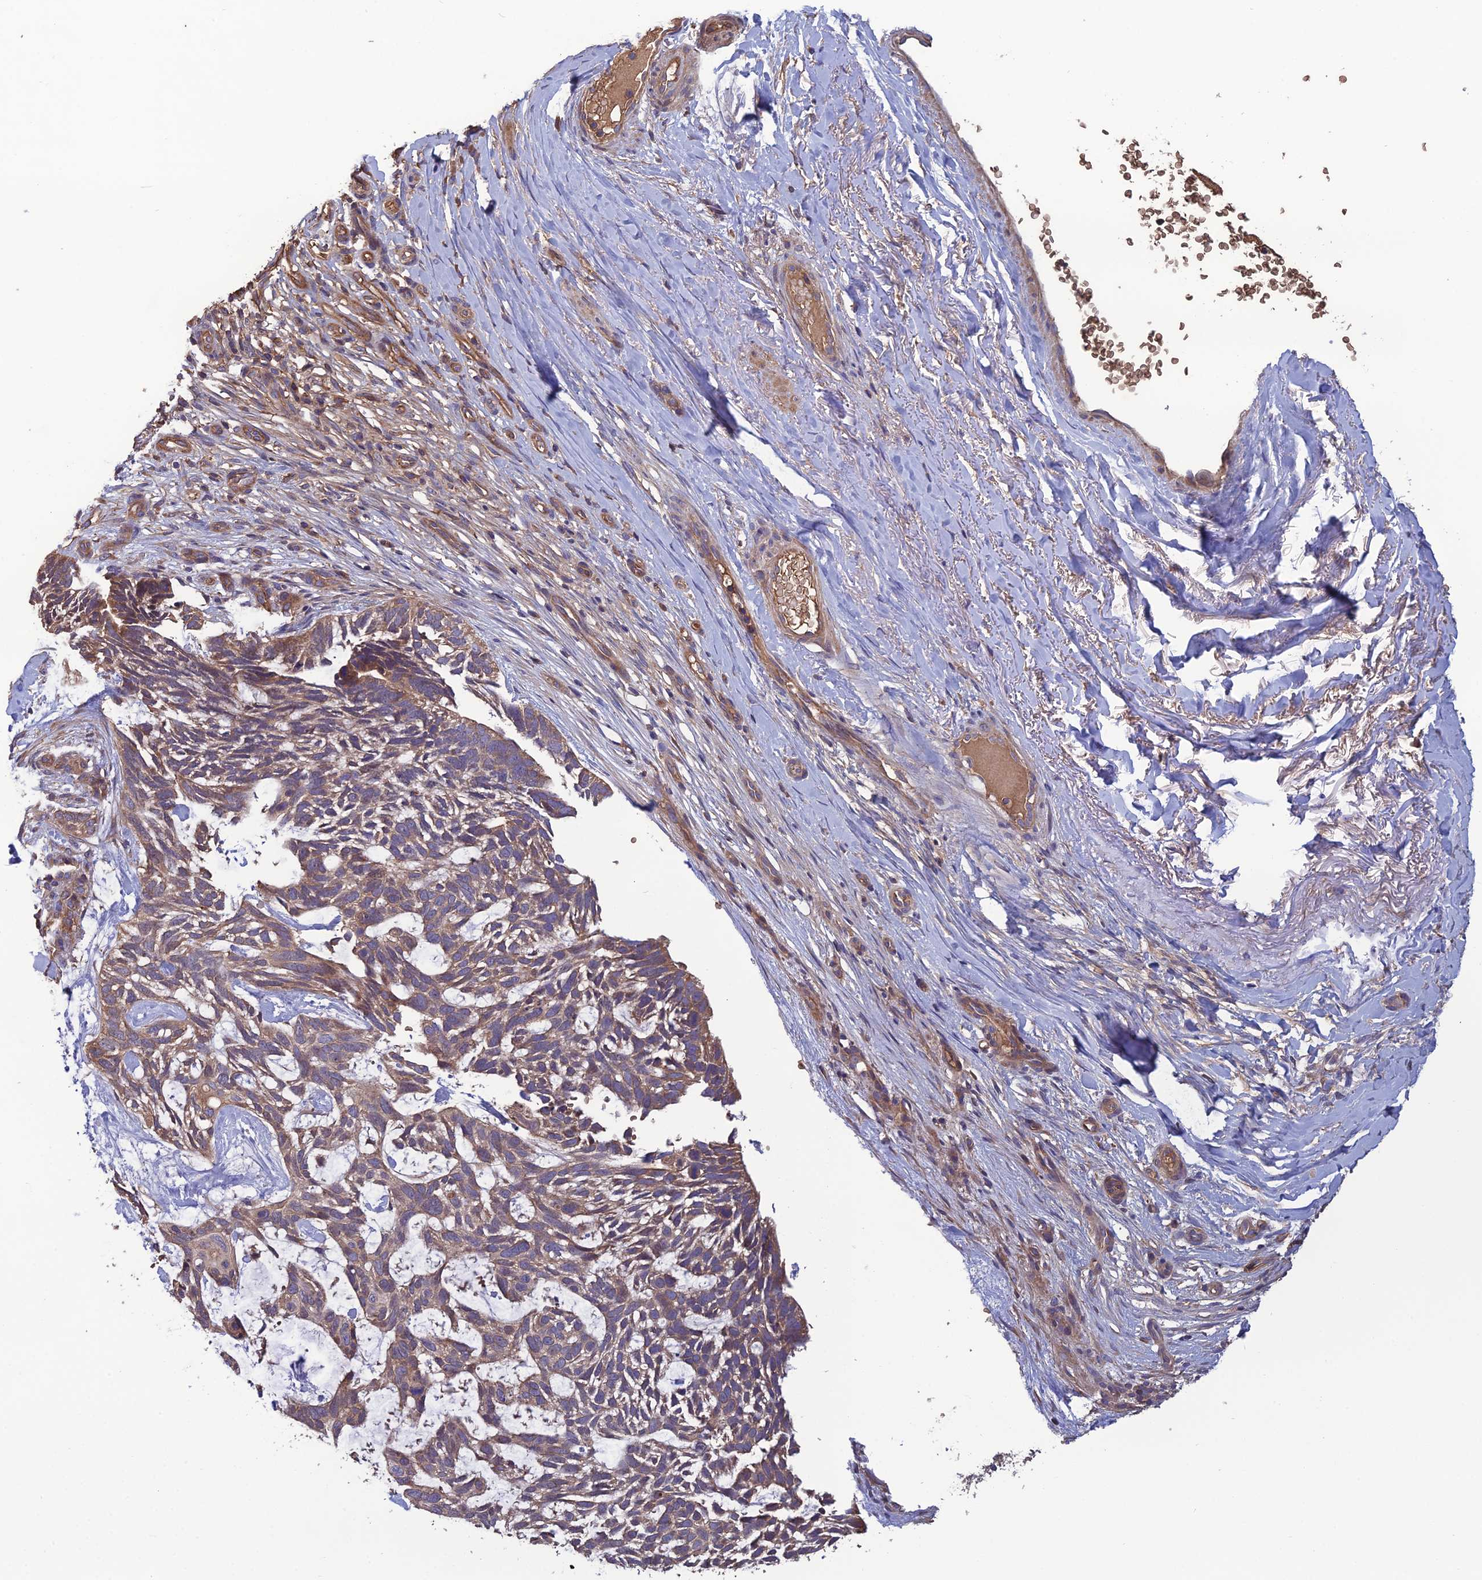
{"staining": {"intensity": "weak", "quantity": "25%-75%", "location": "cytoplasmic/membranous"}, "tissue": "skin cancer", "cell_type": "Tumor cells", "image_type": "cancer", "snomed": [{"axis": "morphology", "description": "Basal cell carcinoma"}, {"axis": "topography", "description": "Skin"}], "caption": "An image of human skin cancer stained for a protein reveals weak cytoplasmic/membranous brown staining in tumor cells. Using DAB (3,3'-diaminobenzidine) (brown) and hematoxylin (blue) stains, captured at high magnification using brightfield microscopy.", "gene": "GALR2", "patient": {"sex": "male", "age": 88}}